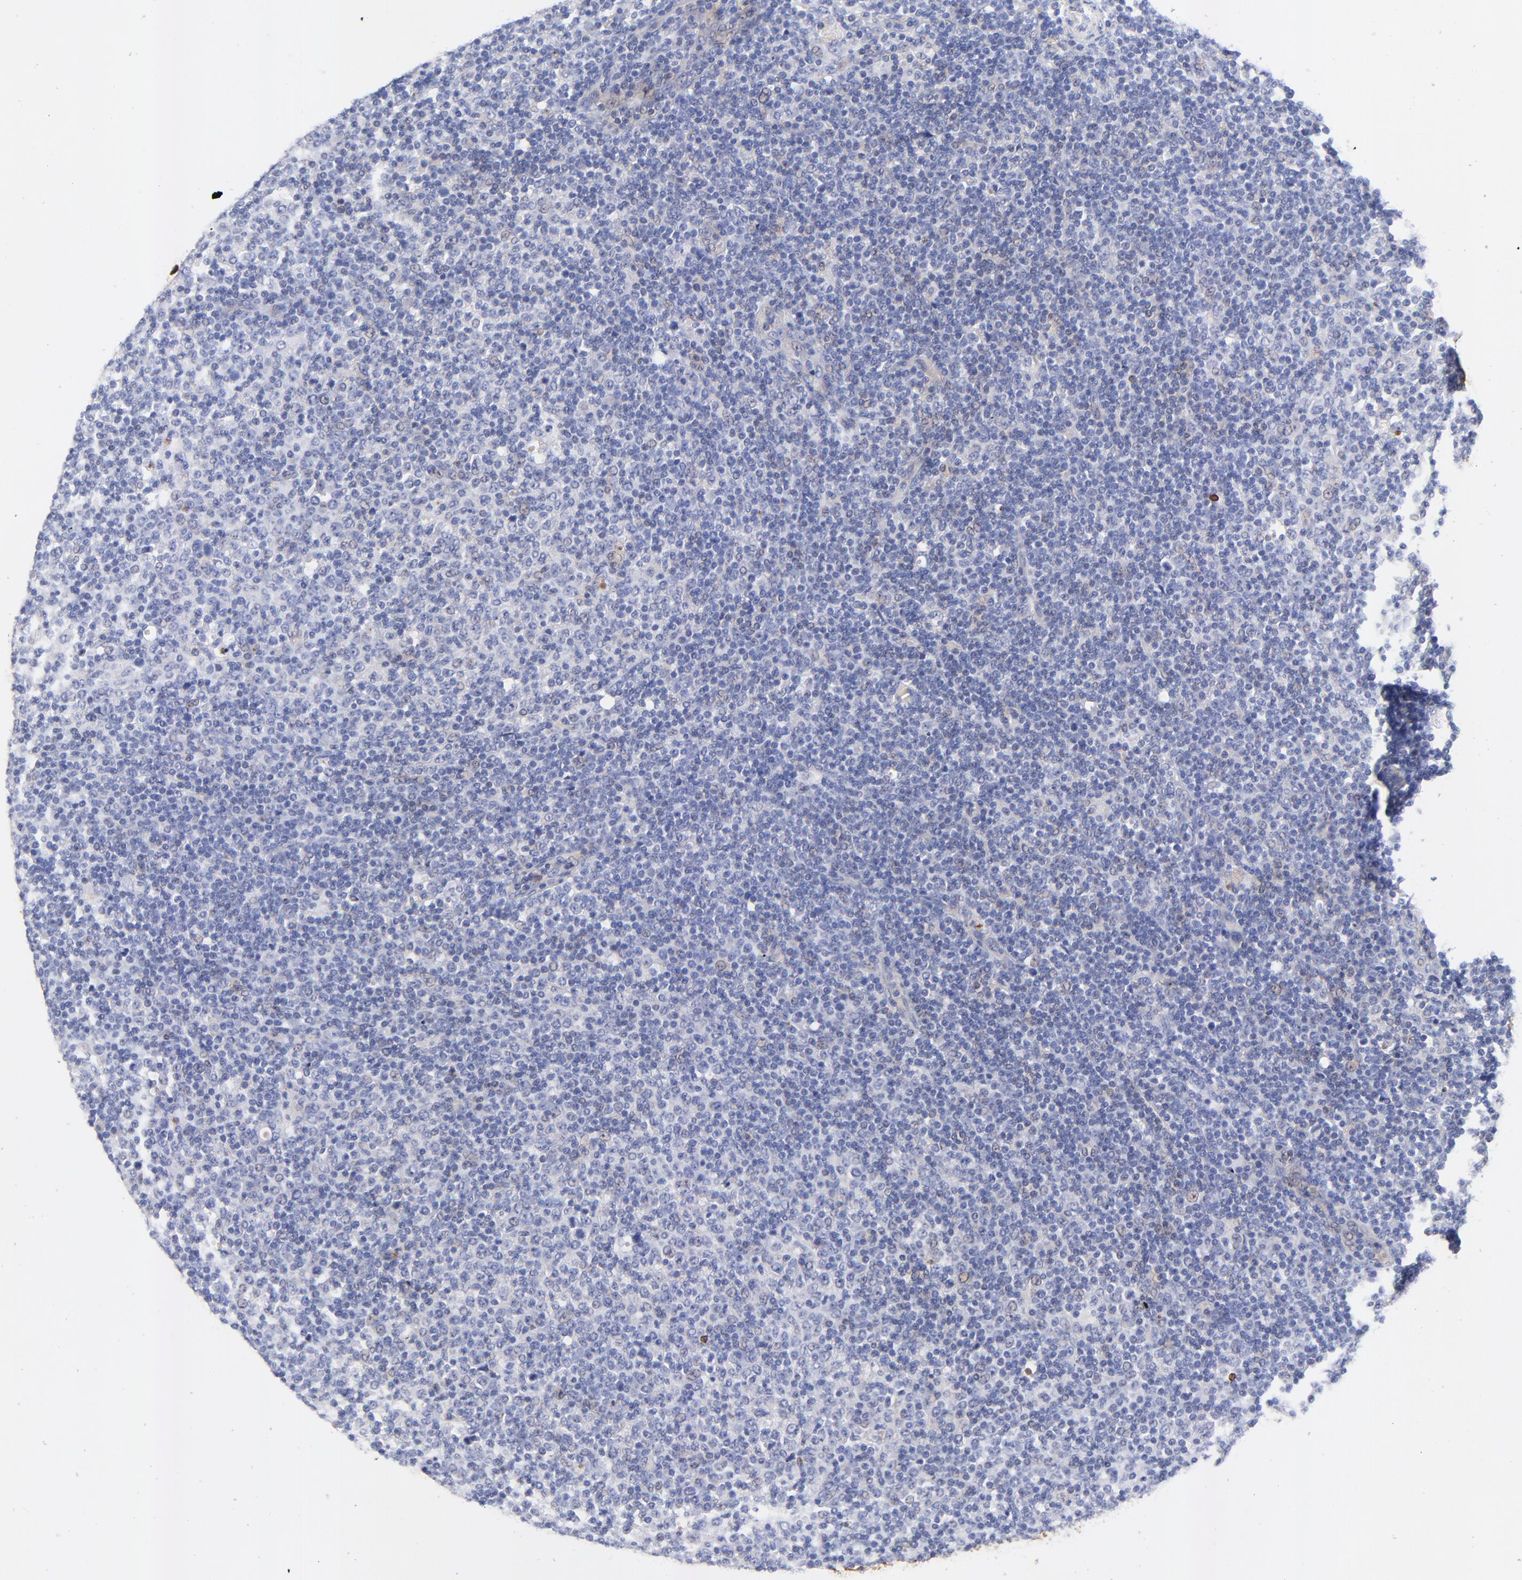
{"staining": {"intensity": "negative", "quantity": "none", "location": "none"}, "tissue": "lymphoma", "cell_type": "Tumor cells", "image_type": "cancer", "snomed": [{"axis": "morphology", "description": "Malignant lymphoma, non-Hodgkin's type, Low grade"}, {"axis": "topography", "description": "Lymph node"}], "caption": "A micrograph of lymphoma stained for a protein shows no brown staining in tumor cells.", "gene": "FAM117B", "patient": {"sex": "male", "age": 70}}